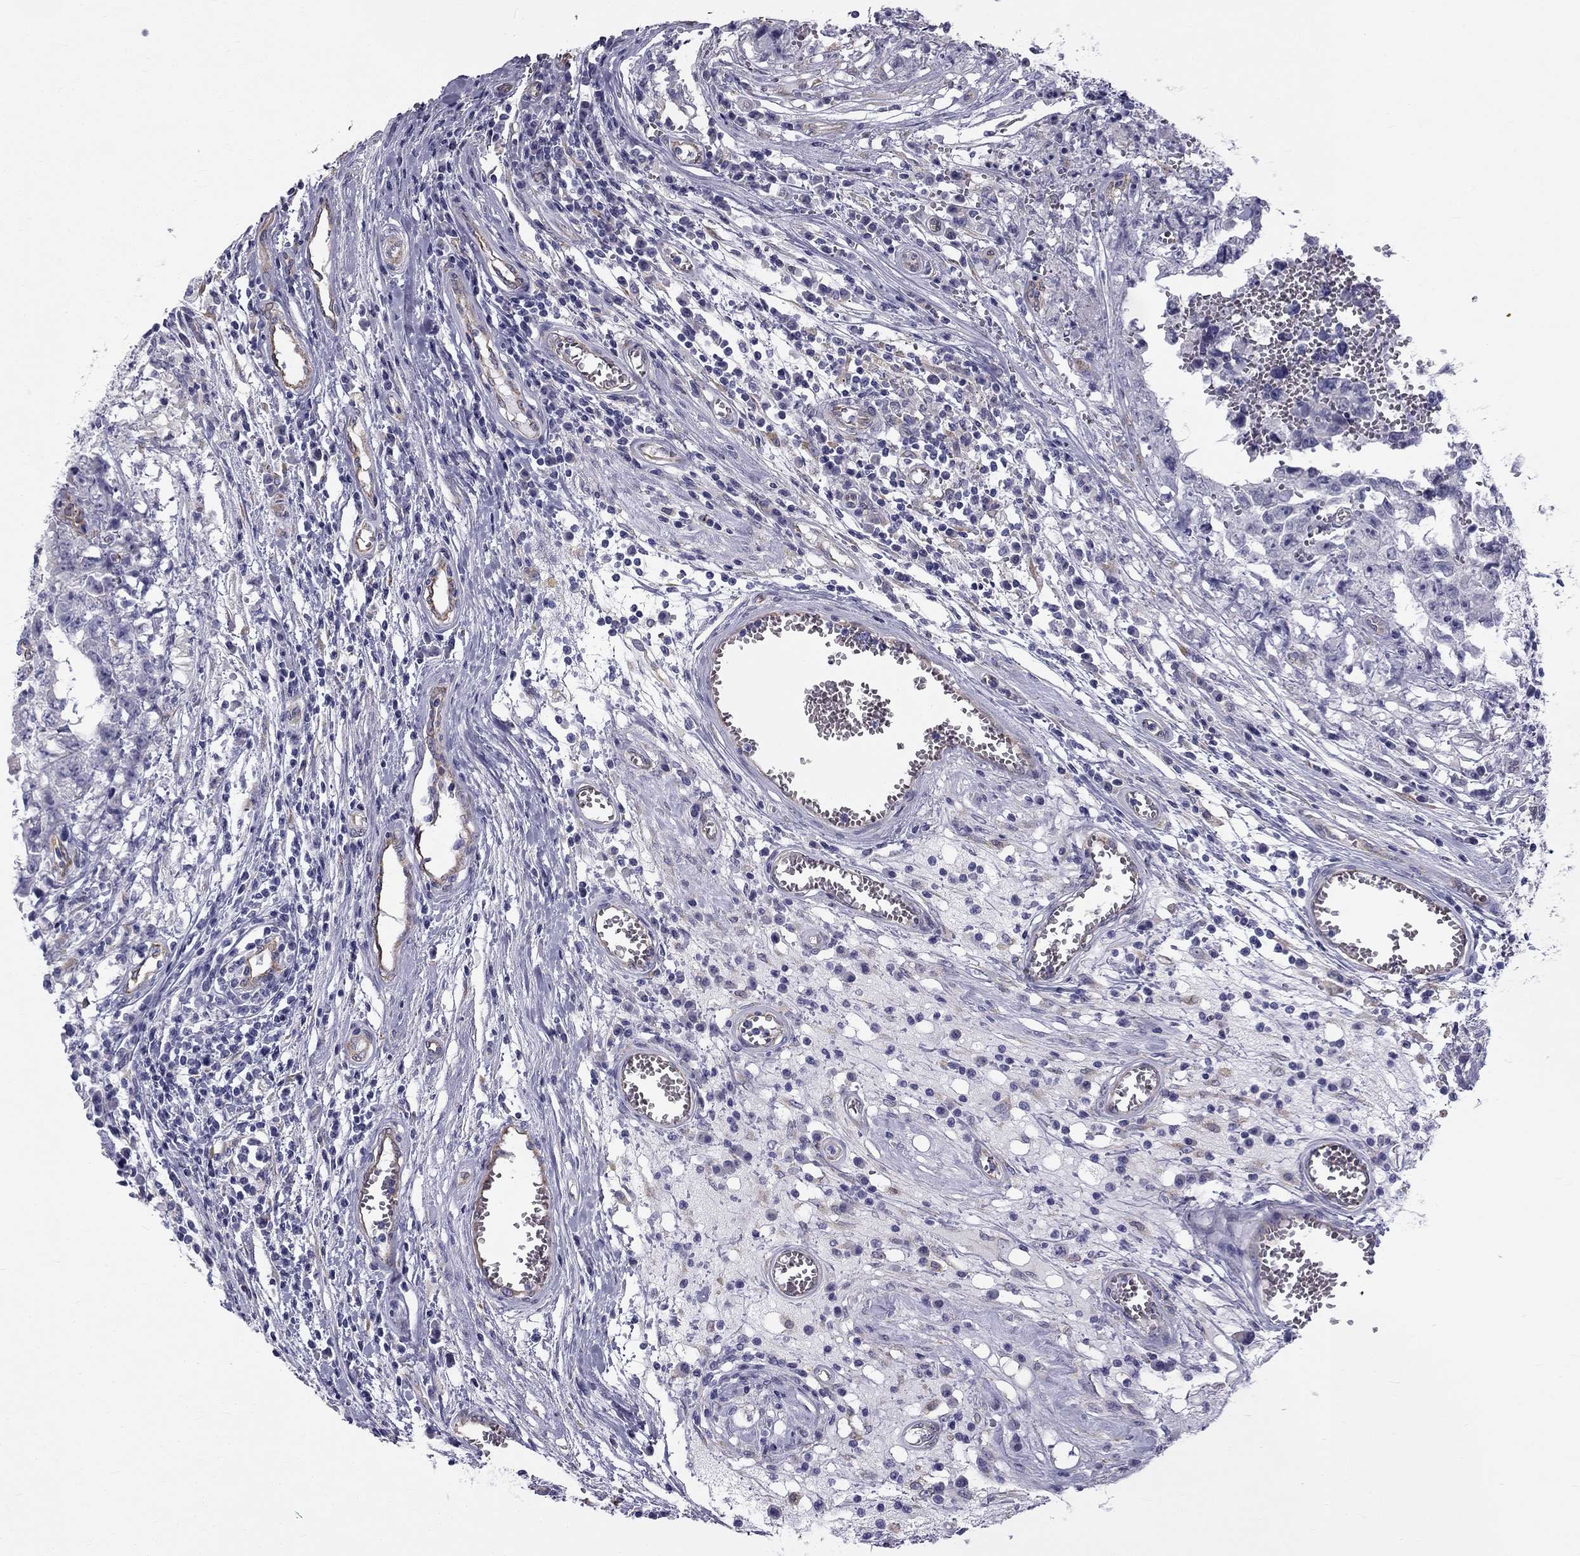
{"staining": {"intensity": "negative", "quantity": "none", "location": "none"}, "tissue": "testis cancer", "cell_type": "Tumor cells", "image_type": "cancer", "snomed": [{"axis": "morphology", "description": "Carcinoma, Embryonal, NOS"}, {"axis": "topography", "description": "Testis"}], "caption": "High magnification brightfield microscopy of testis cancer stained with DAB (3,3'-diaminobenzidine) (brown) and counterstained with hematoxylin (blue): tumor cells show no significant expression.", "gene": "CCDC40", "patient": {"sex": "male", "age": 36}}